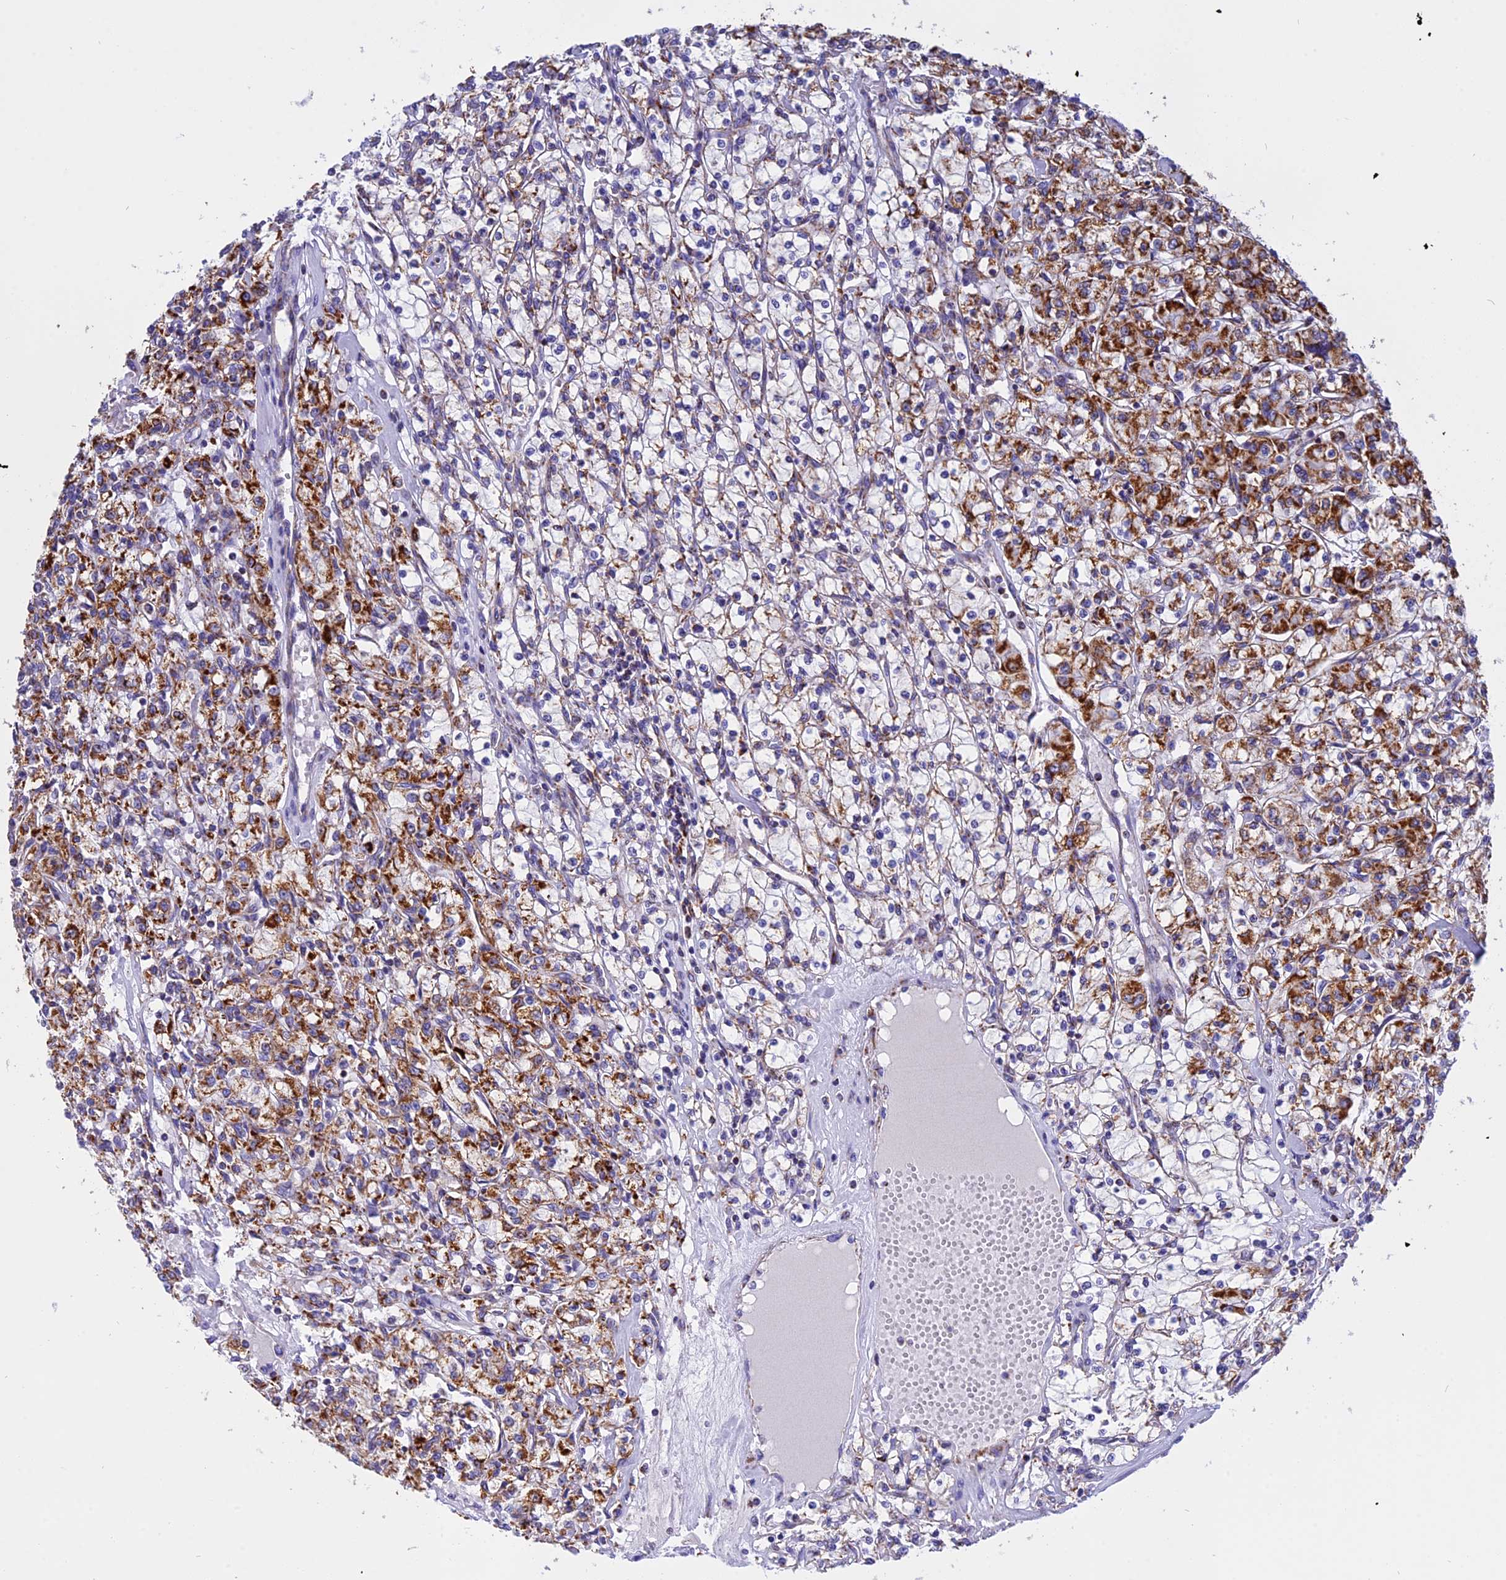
{"staining": {"intensity": "moderate", "quantity": ">75%", "location": "cytoplasmic/membranous"}, "tissue": "renal cancer", "cell_type": "Tumor cells", "image_type": "cancer", "snomed": [{"axis": "morphology", "description": "Adenocarcinoma, NOS"}, {"axis": "topography", "description": "Kidney"}], "caption": "Human renal adenocarcinoma stained with a protein marker demonstrates moderate staining in tumor cells.", "gene": "VDAC2", "patient": {"sex": "female", "age": 59}}